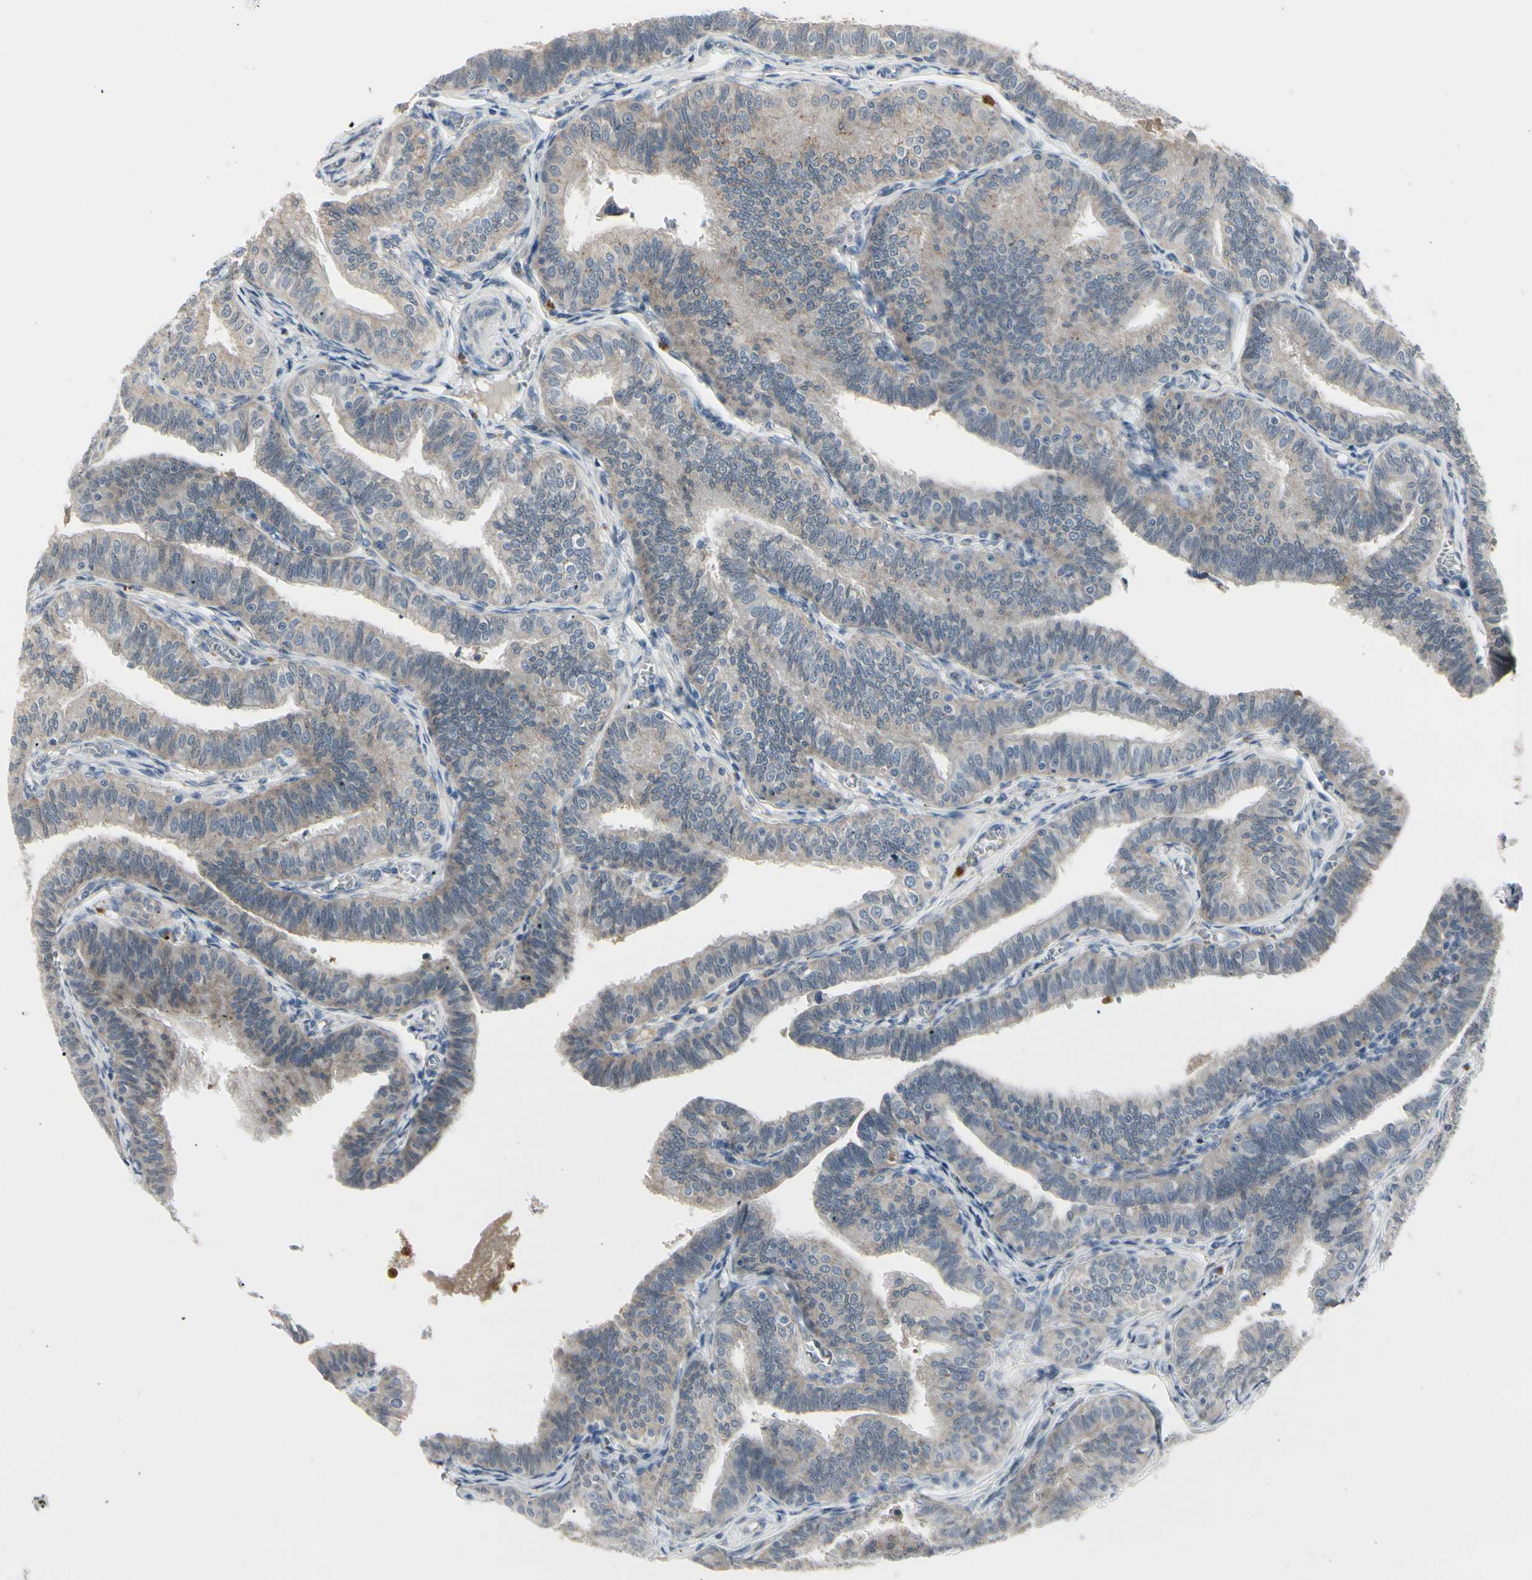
{"staining": {"intensity": "weak", "quantity": "25%-75%", "location": "cytoplasmic/membranous"}, "tissue": "fallopian tube", "cell_type": "Glandular cells", "image_type": "normal", "snomed": [{"axis": "morphology", "description": "Normal tissue, NOS"}, {"axis": "topography", "description": "Fallopian tube"}], "caption": "The histopathology image demonstrates immunohistochemical staining of benign fallopian tube. There is weak cytoplasmic/membranous expression is appreciated in approximately 25%-75% of glandular cells. The staining was performed using DAB (3,3'-diaminobenzidine) to visualize the protein expression in brown, while the nuclei were stained in blue with hematoxylin (Magnification: 20x).", "gene": "GRN", "patient": {"sex": "female", "age": 46}}